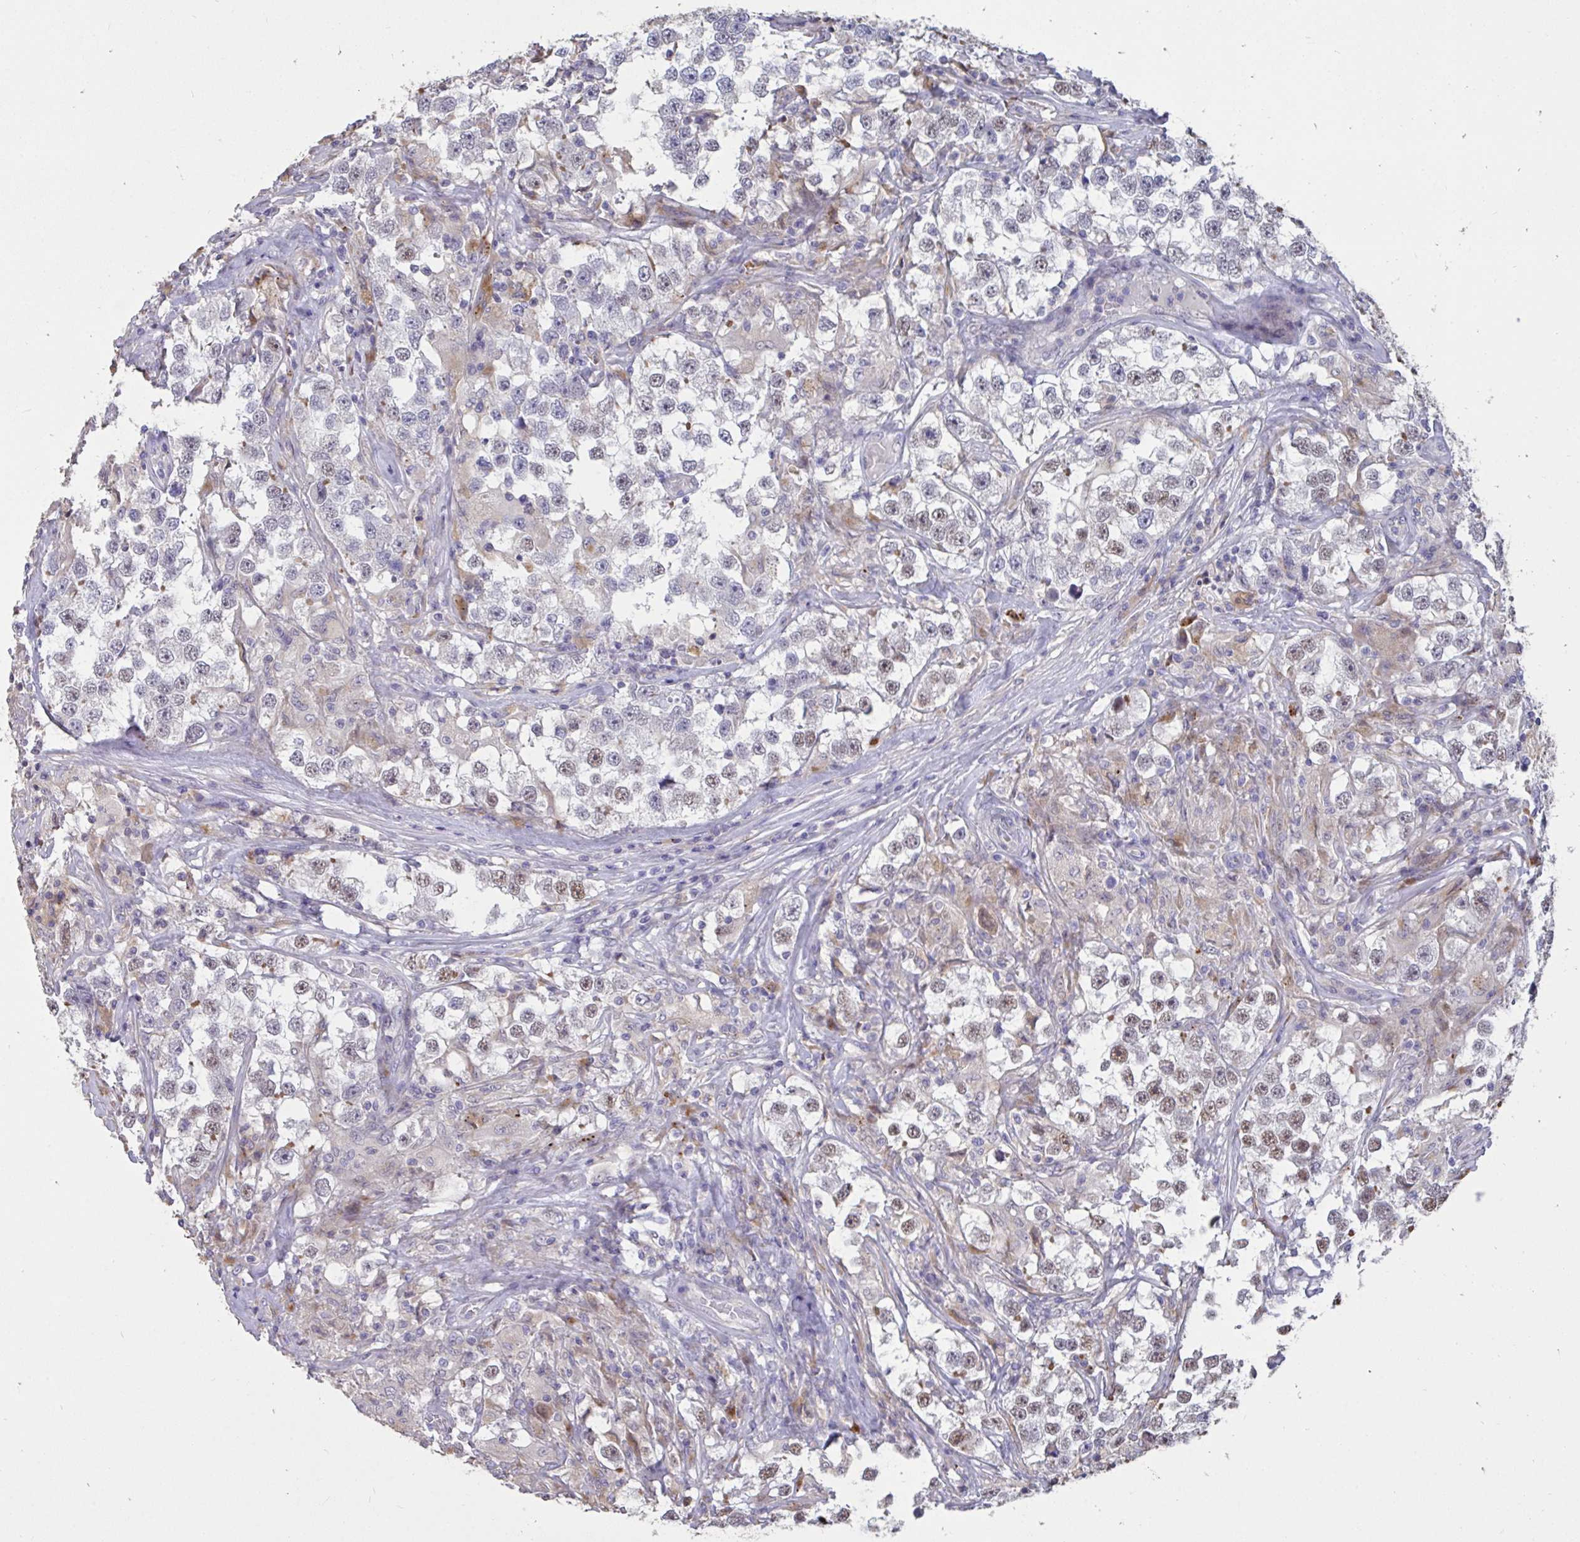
{"staining": {"intensity": "moderate", "quantity": "25%-75%", "location": "nuclear"}, "tissue": "testis cancer", "cell_type": "Tumor cells", "image_type": "cancer", "snomed": [{"axis": "morphology", "description": "Seminoma, NOS"}, {"axis": "topography", "description": "Testis"}], "caption": "Immunohistochemical staining of human testis seminoma demonstrates medium levels of moderate nuclear expression in approximately 25%-75% of tumor cells.", "gene": "DDX39A", "patient": {"sex": "male", "age": 46}}